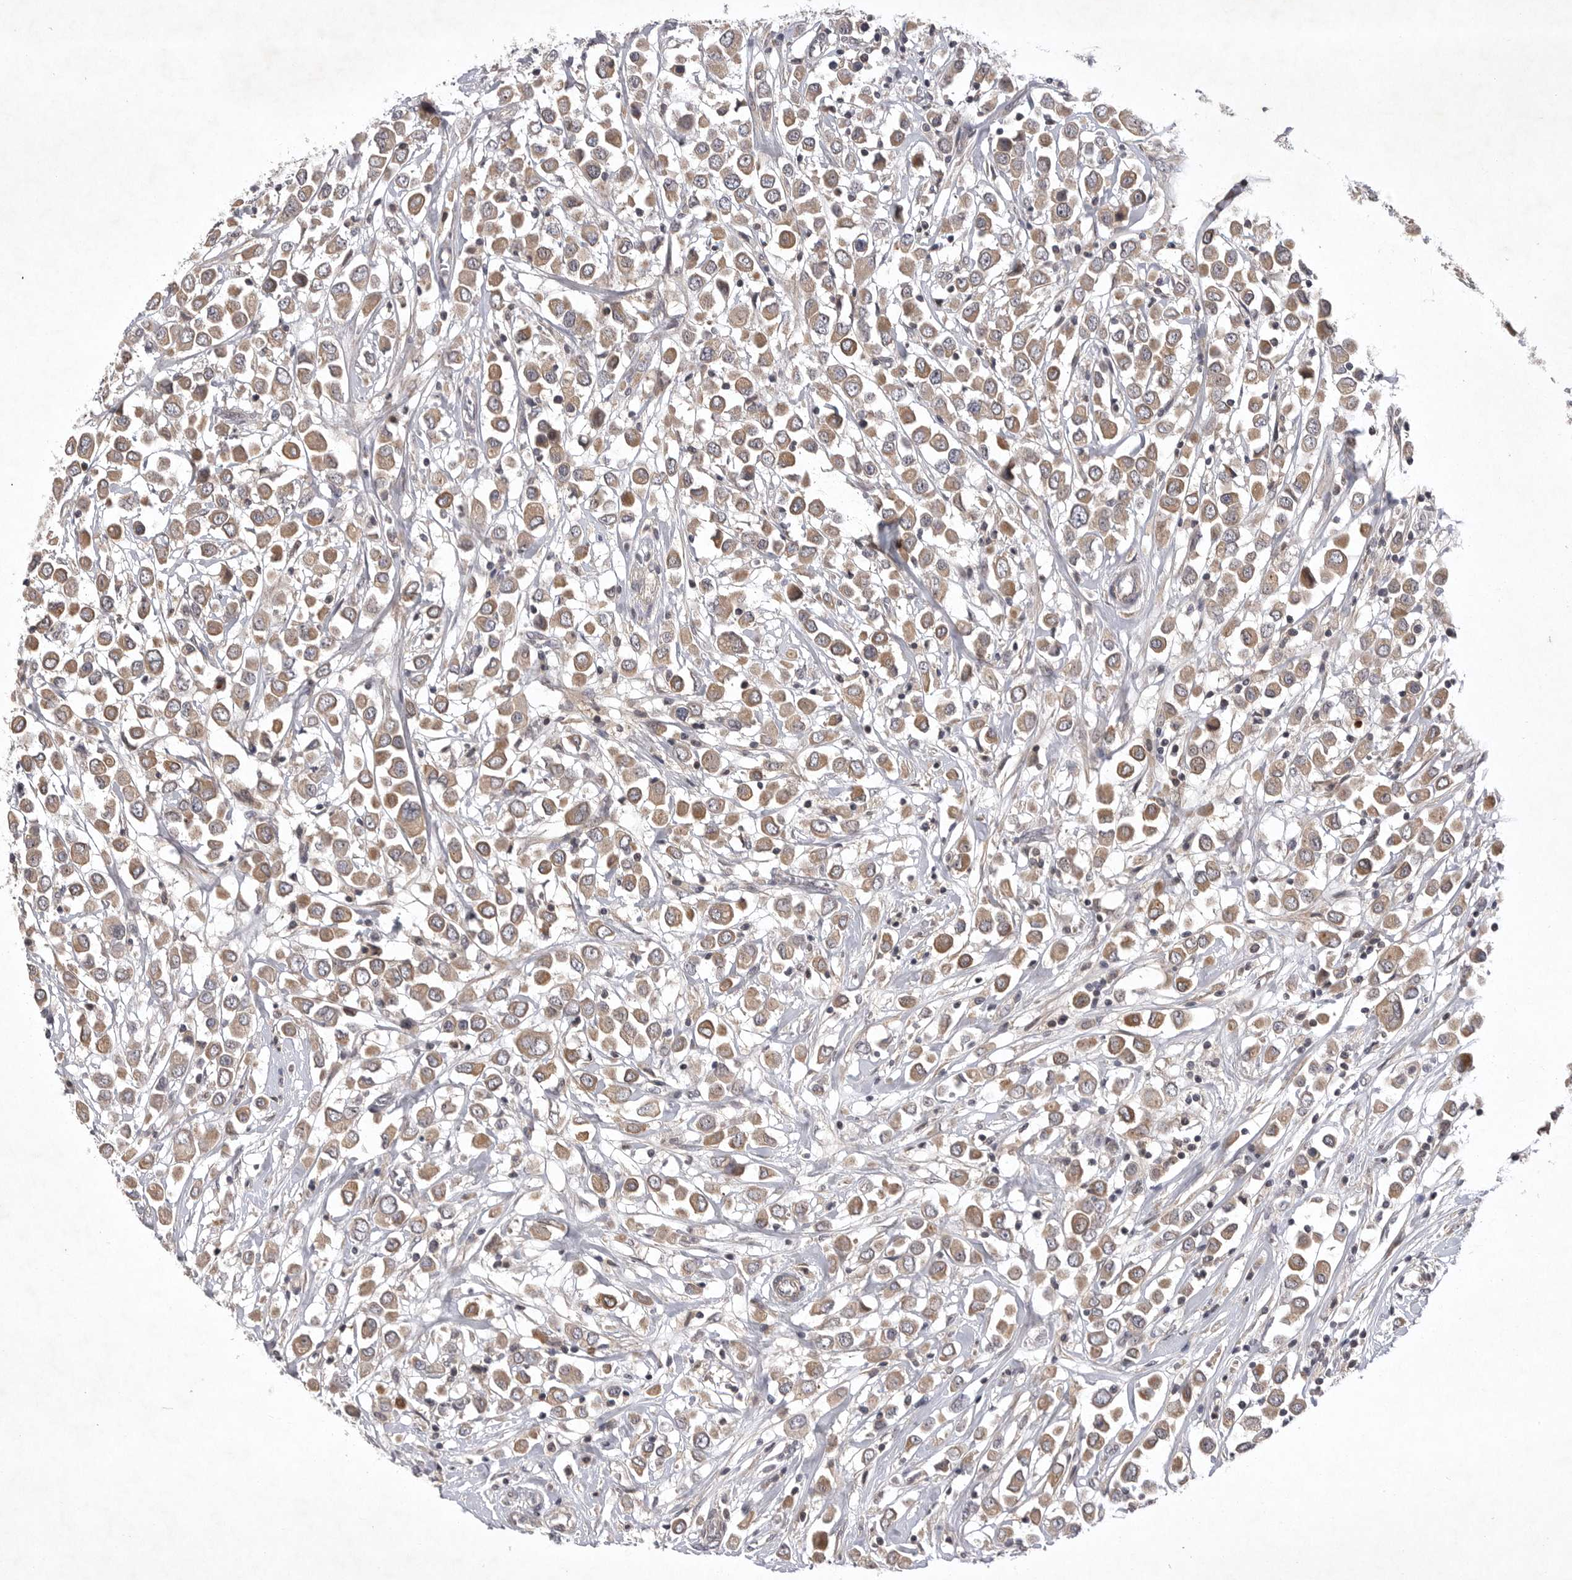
{"staining": {"intensity": "moderate", "quantity": ">75%", "location": "cytoplasmic/membranous"}, "tissue": "breast cancer", "cell_type": "Tumor cells", "image_type": "cancer", "snomed": [{"axis": "morphology", "description": "Duct carcinoma"}, {"axis": "topography", "description": "Breast"}], "caption": "Protein staining displays moderate cytoplasmic/membranous positivity in about >75% of tumor cells in breast cancer.", "gene": "UBE3D", "patient": {"sex": "female", "age": 61}}